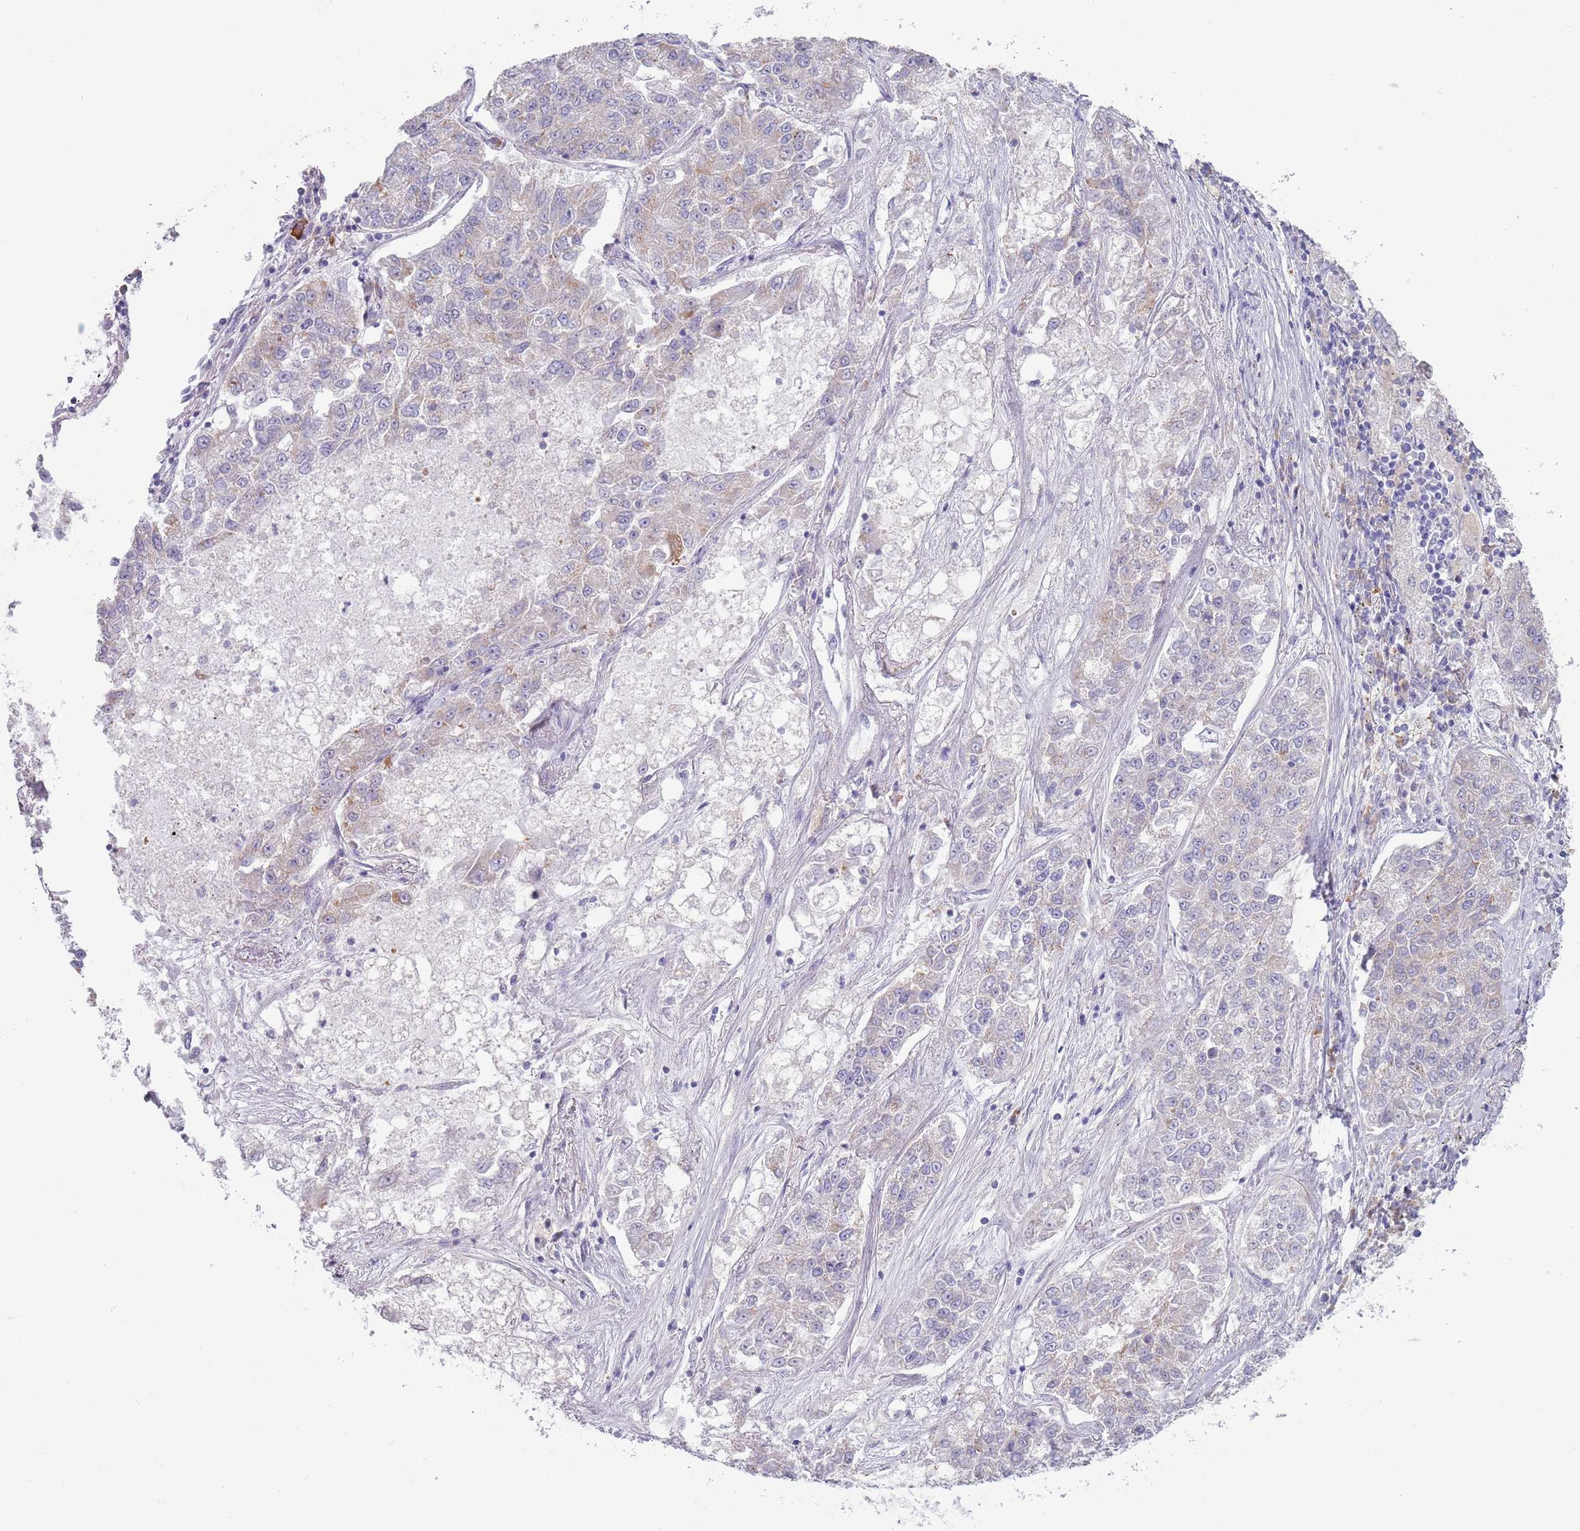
{"staining": {"intensity": "weak", "quantity": "25%-75%", "location": "cytoplasmic/membranous"}, "tissue": "lung cancer", "cell_type": "Tumor cells", "image_type": "cancer", "snomed": [{"axis": "morphology", "description": "Adenocarcinoma, NOS"}, {"axis": "topography", "description": "Lung"}], "caption": "Weak cytoplasmic/membranous expression is present in approximately 25%-75% of tumor cells in lung cancer (adenocarcinoma). (Brightfield microscopy of DAB IHC at high magnification).", "gene": "LTB", "patient": {"sex": "male", "age": 49}}